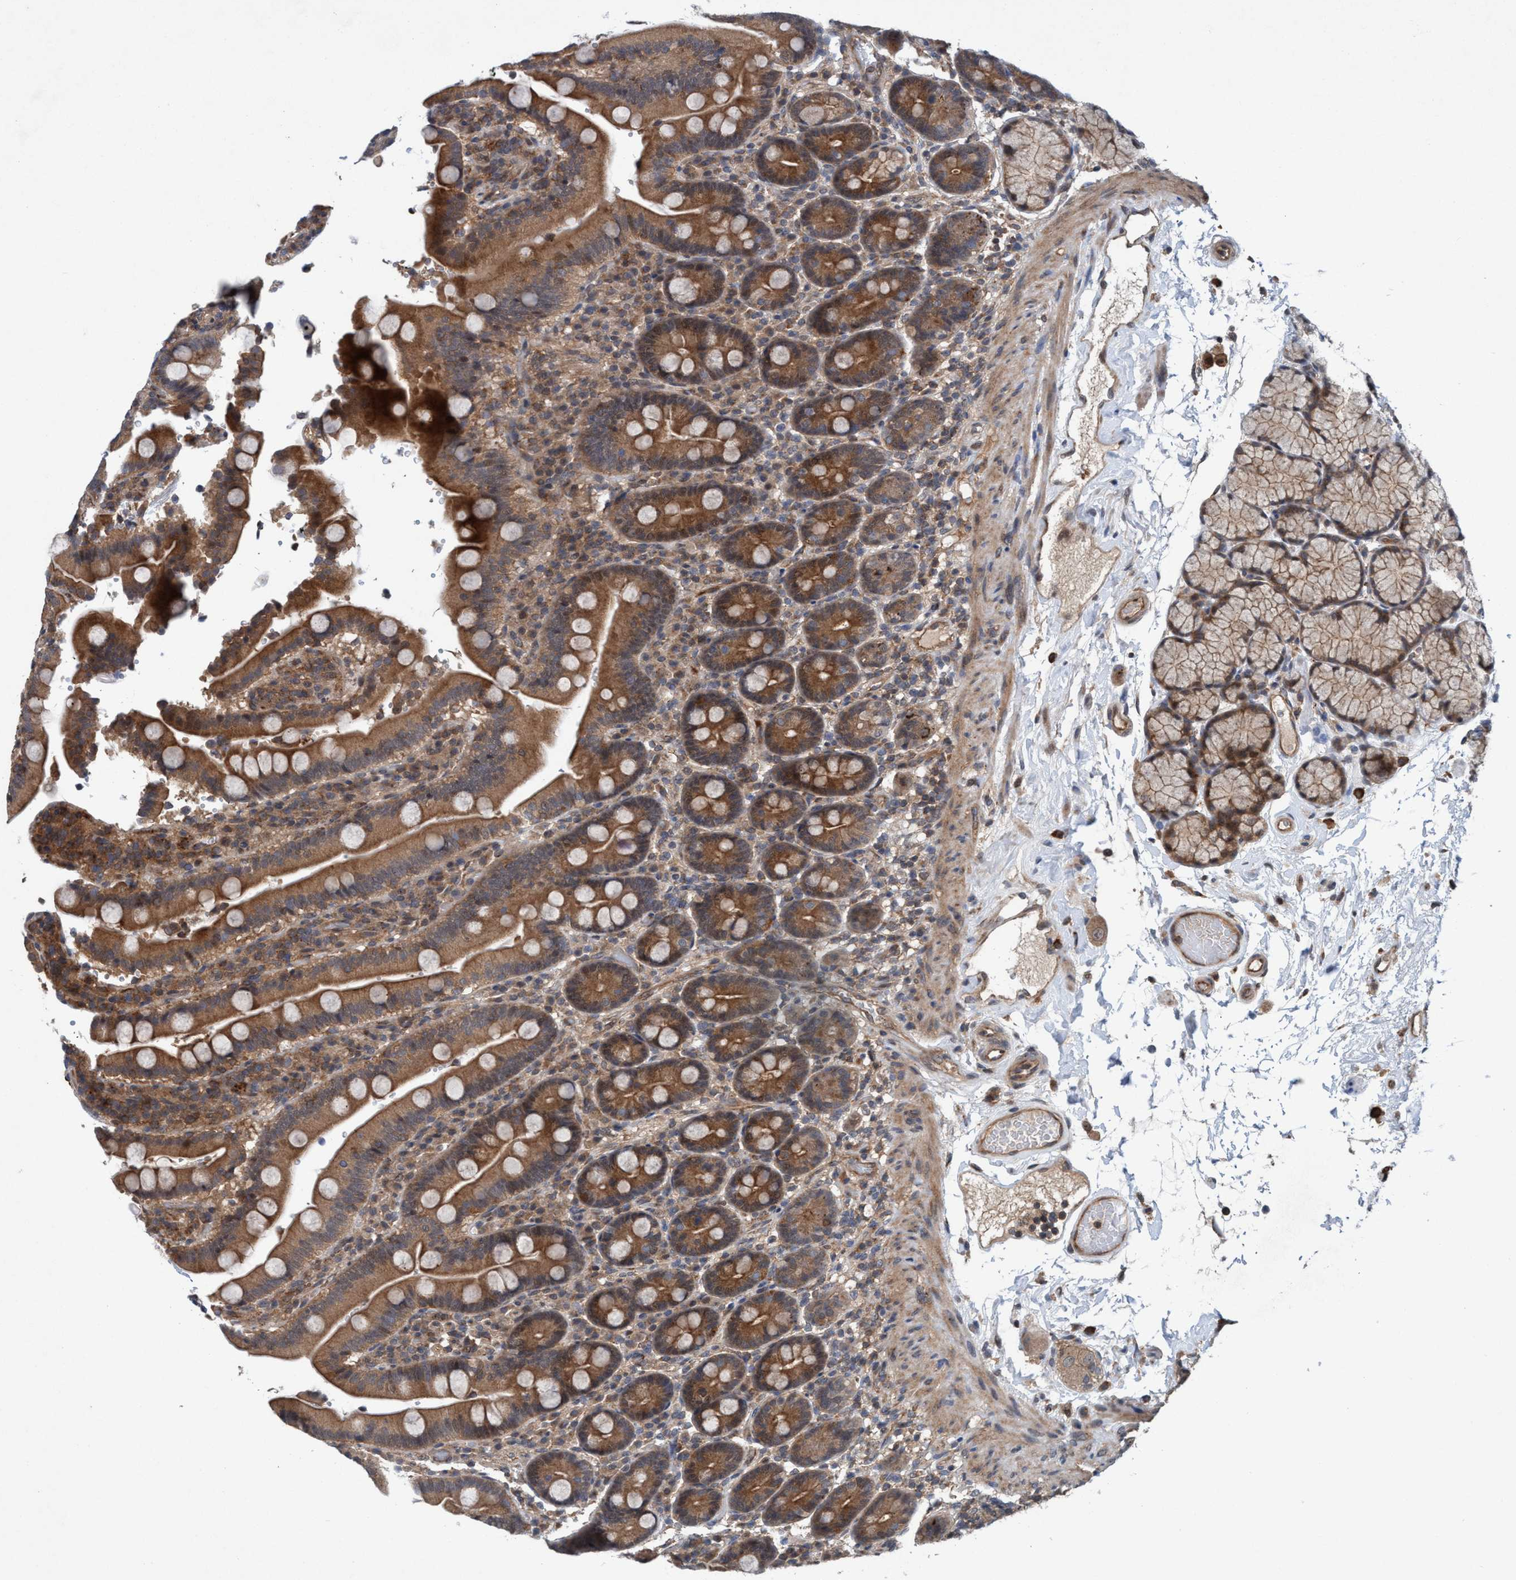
{"staining": {"intensity": "moderate", "quantity": ">75%", "location": "cytoplasmic/membranous"}, "tissue": "duodenum", "cell_type": "Glandular cells", "image_type": "normal", "snomed": [{"axis": "morphology", "description": "Normal tissue, NOS"}, {"axis": "topography", "description": "Small intestine, NOS"}], "caption": "Immunohistochemical staining of unremarkable duodenum displays >75% levels of moderate cytoplasmic/membranous protein expression in approximately >75% of glandular cells. The protein is stained brown, and the nuclei are stained in blue (DAB IHC with brightfield microscopy, high magnification).", "gene": "TRIM65", "patient": {"sex": "female", "age": 71}}